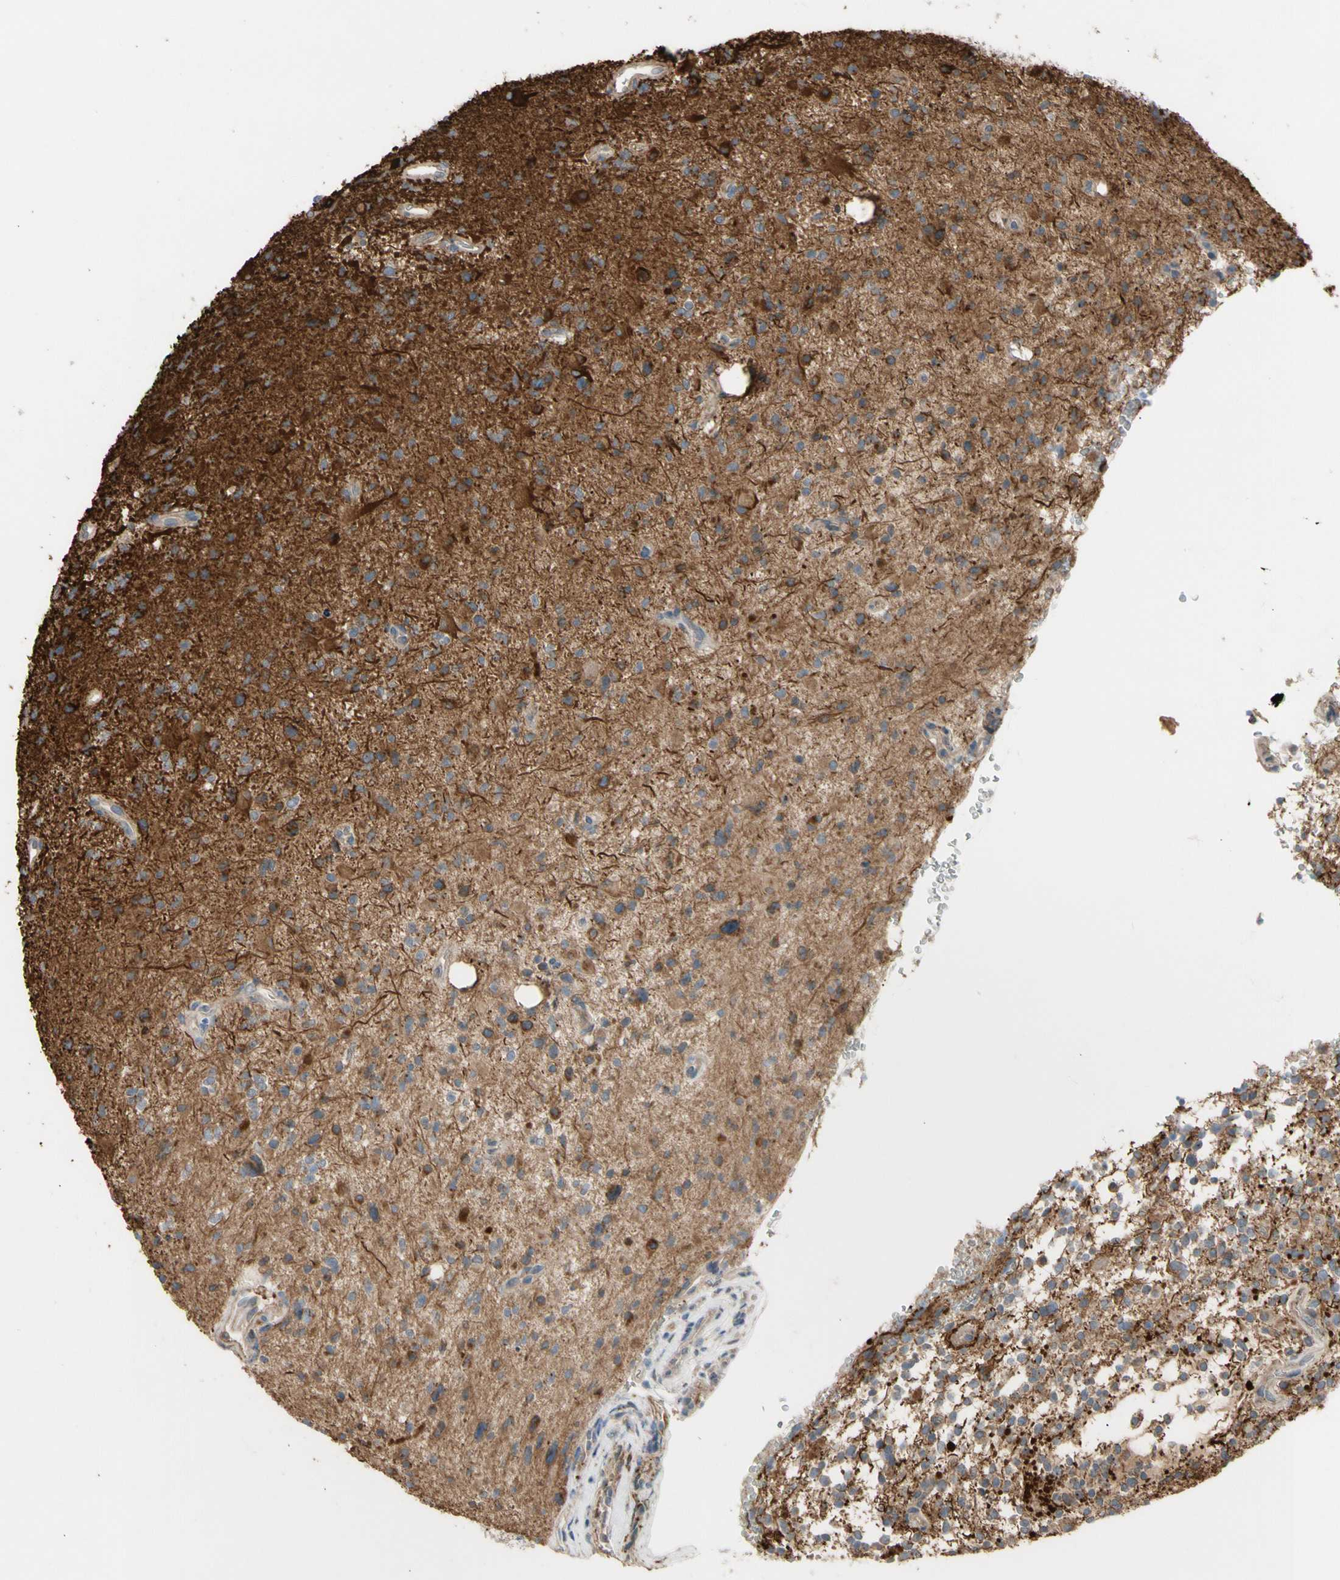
{"staining": {"intensity": "strong", "quantity": "<25%", "location": "cytoplasmic/membranous"}, "tissue": "glioma", "cell_type": "Tumor cells", "image_type": "cancer", "snomed": [{"axis": "morphology", "description": "Glioma, malignant, High grade"}, {"axis": "topography", "description": "Brain"}], "caption": "Protein staining of glioma tissue reveals strong cytoplasmic/membranous expression in about <25% of tumor cells.", "gene": "GALNT5", "patient": {"sex": "male", "age": 48}}